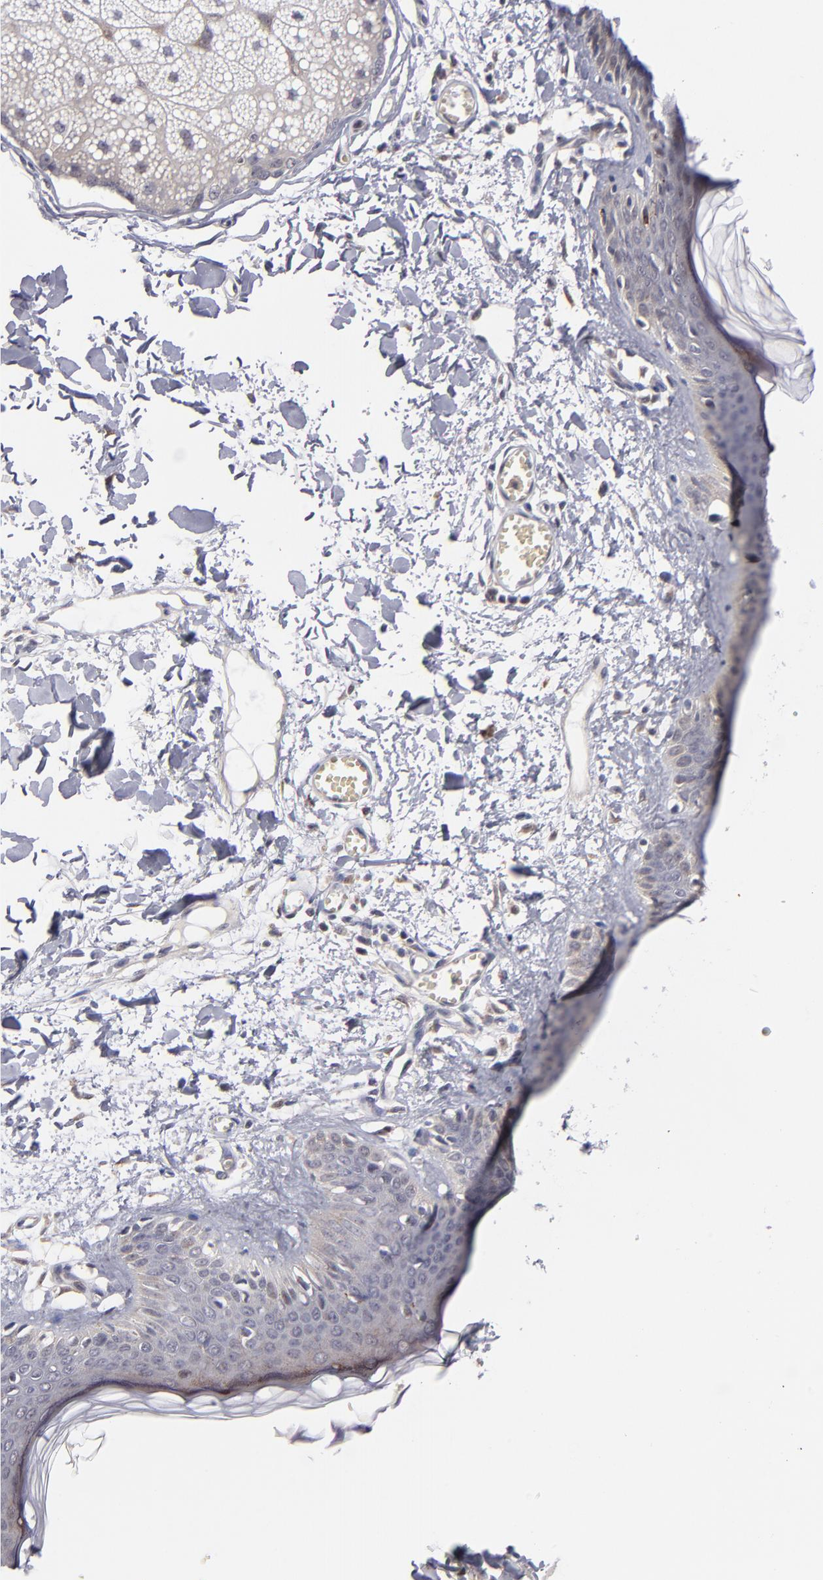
{"staining": {"intensity": "negative", "quantity": "none", "location": "none"}, "tissue": "skin", "cell_type": "Fibroblasts", "image_type": "normal", "snomed": [{"axis": "morphology", "description": "Normal tissue, NOS"}, {"axis": "morphology", "description": "Sarcoma, NOS"}, {"axis": "topography", "description": "Skin"}, {"axis": "topography", "description": "Soft tissue"}], "caption": "Skin was stained to show a protein in brown. There is no significant expression in fibroblasts. The staining is performed using DAB brown chromogen with nuclei counter-stained in using hematoxylin.", "gene": "CASP1", "patient": {"sex": "female", "age": 51}}